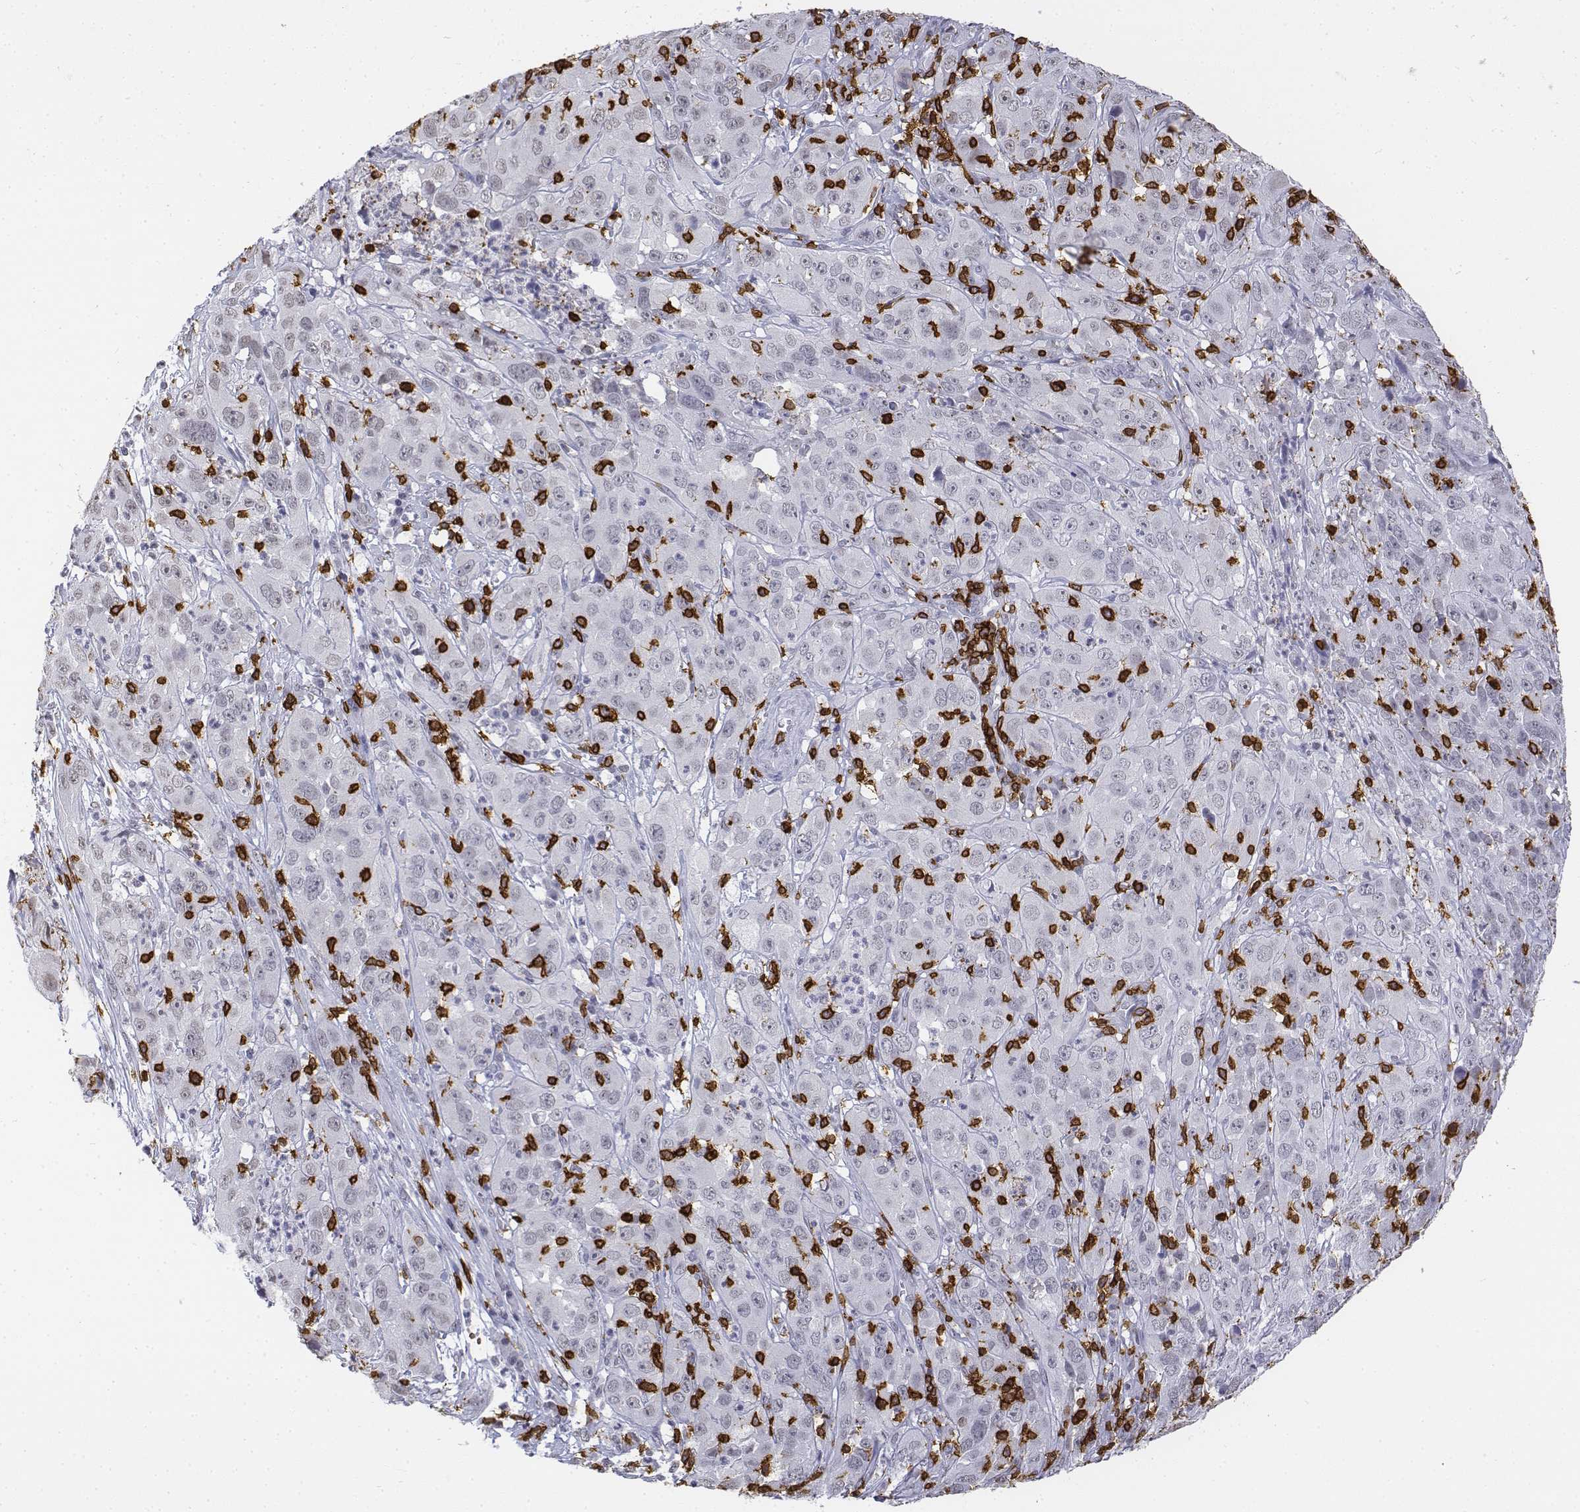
{"staining": {"intensity": "negative", "quantity": "none", "location": "none"}, "tissue": "cervical cancer", "cell_type": "Tumor cells", "image_type": "cancer", "snomed": [{"axis": "morphology", "description": "Squamous cell carcinoma, NOS"}, {"axis": "topography", "description": "Cervix"}], "caption": "IHC photomicrograph of human cervical squamous cell carcinoma stained for a protein (brown), which exhibits no positivity in tumor cells. The staining is performed using DAB brown chromogen with nuclei counter-stained in using hematoxylin.", "gene": "CD3E", "patient": {"sex": "female", "age": 32}}